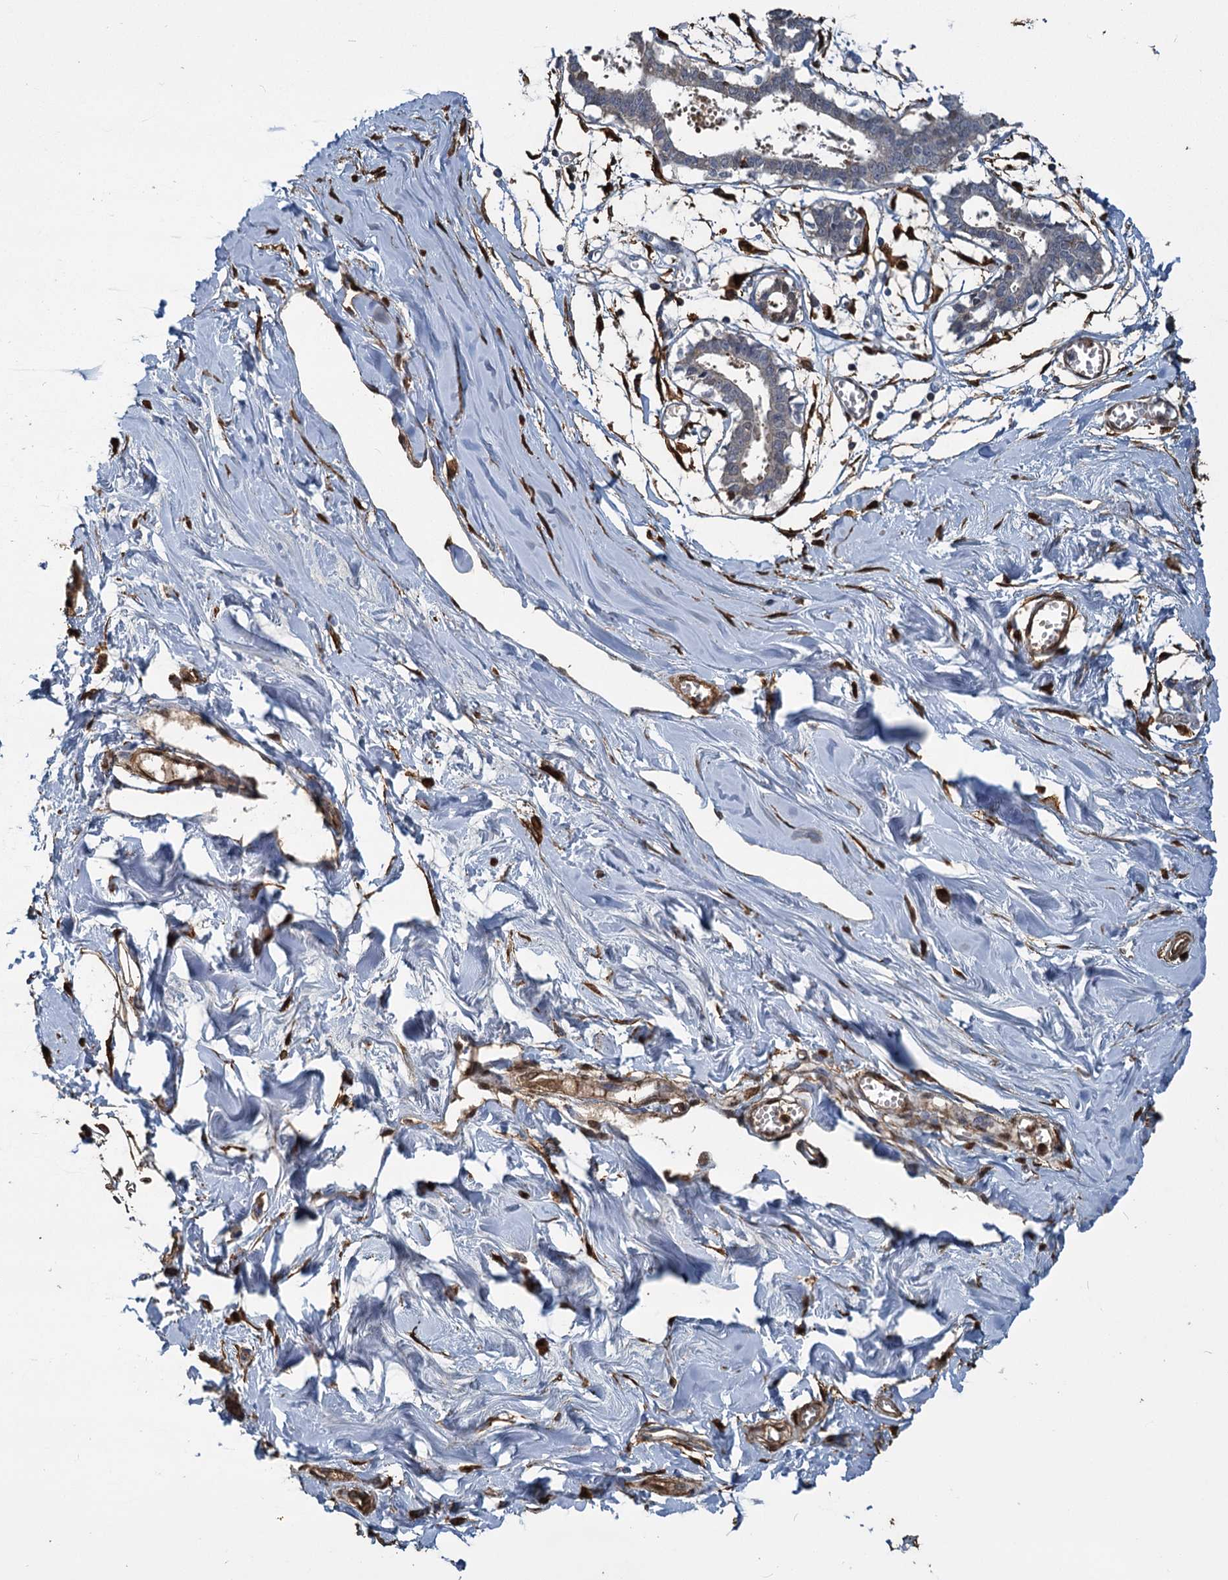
{"staining": {"intensity": "negative", "quantity": "none", "location": "none"}, "tissue": "breast", "cell_type": "Adipocytes", "image_type": "normal", "snomed": [{"axis": "morphology", "description": "Normal tissue, NOS"}, {"axis": "topography", "description": "Breast"}], "caption": "The IHC image has no significant expression in adipocytes of breast.", "gene": "S100A6", "patient": {"sex": "female", "age": 27}}